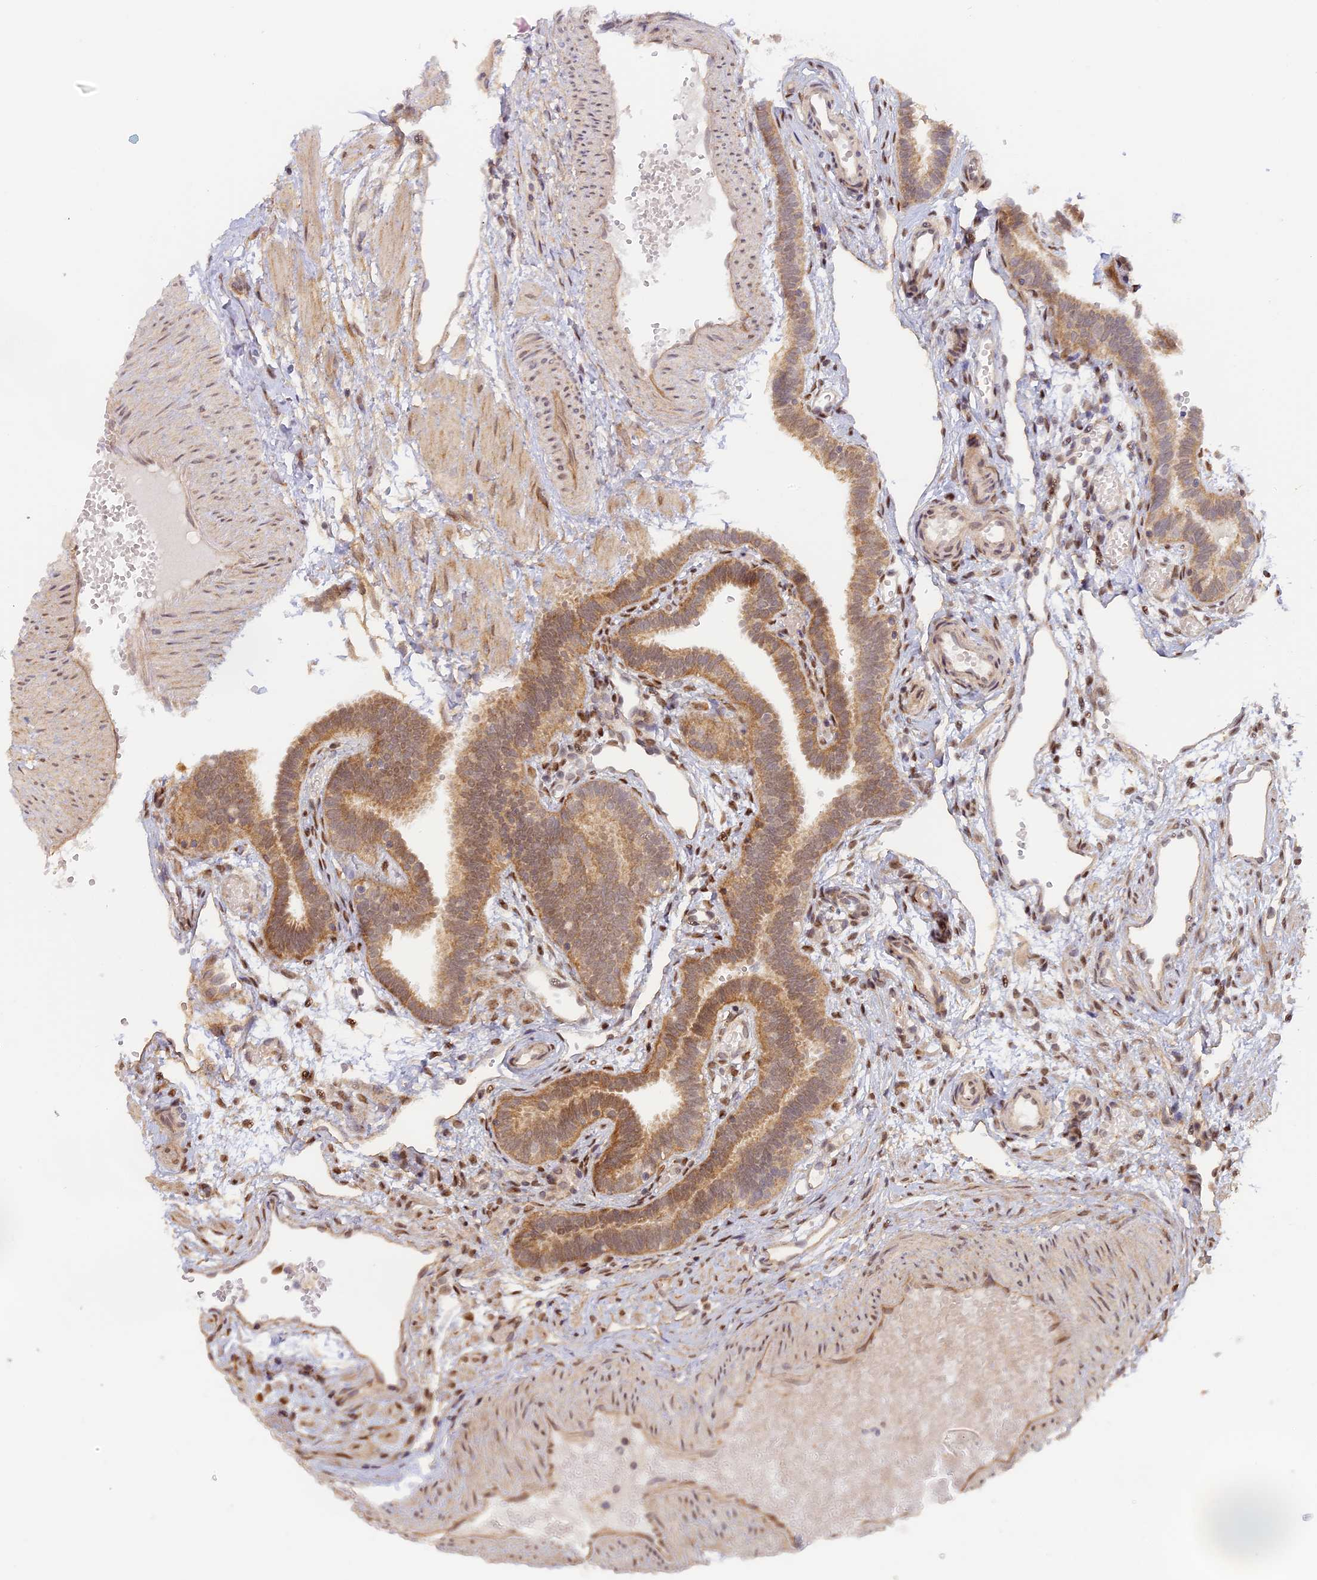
{"staining": {"intensity": "moderate", "quantity": ">75%", "location": "cytoplasmic/membranous,nuclear"}, "tissue": "fallopian tube", "cell_type": "Glandular cells", "image_type": "normal", "snomed": [{"axis": "morphology", "description": "Normal tissue, NOS"}, {"axis": "topography", "description": "Fallopian tube"}], "caption": "This image displays IHC staining of unremarkable human fallopian tube, with medium moderate cytoplasmic/membranous,nuclear positivity in approximately >75% of glandular cells.", "gene": "MYBL2", "patient": {"sex": "female", "age": 37}}